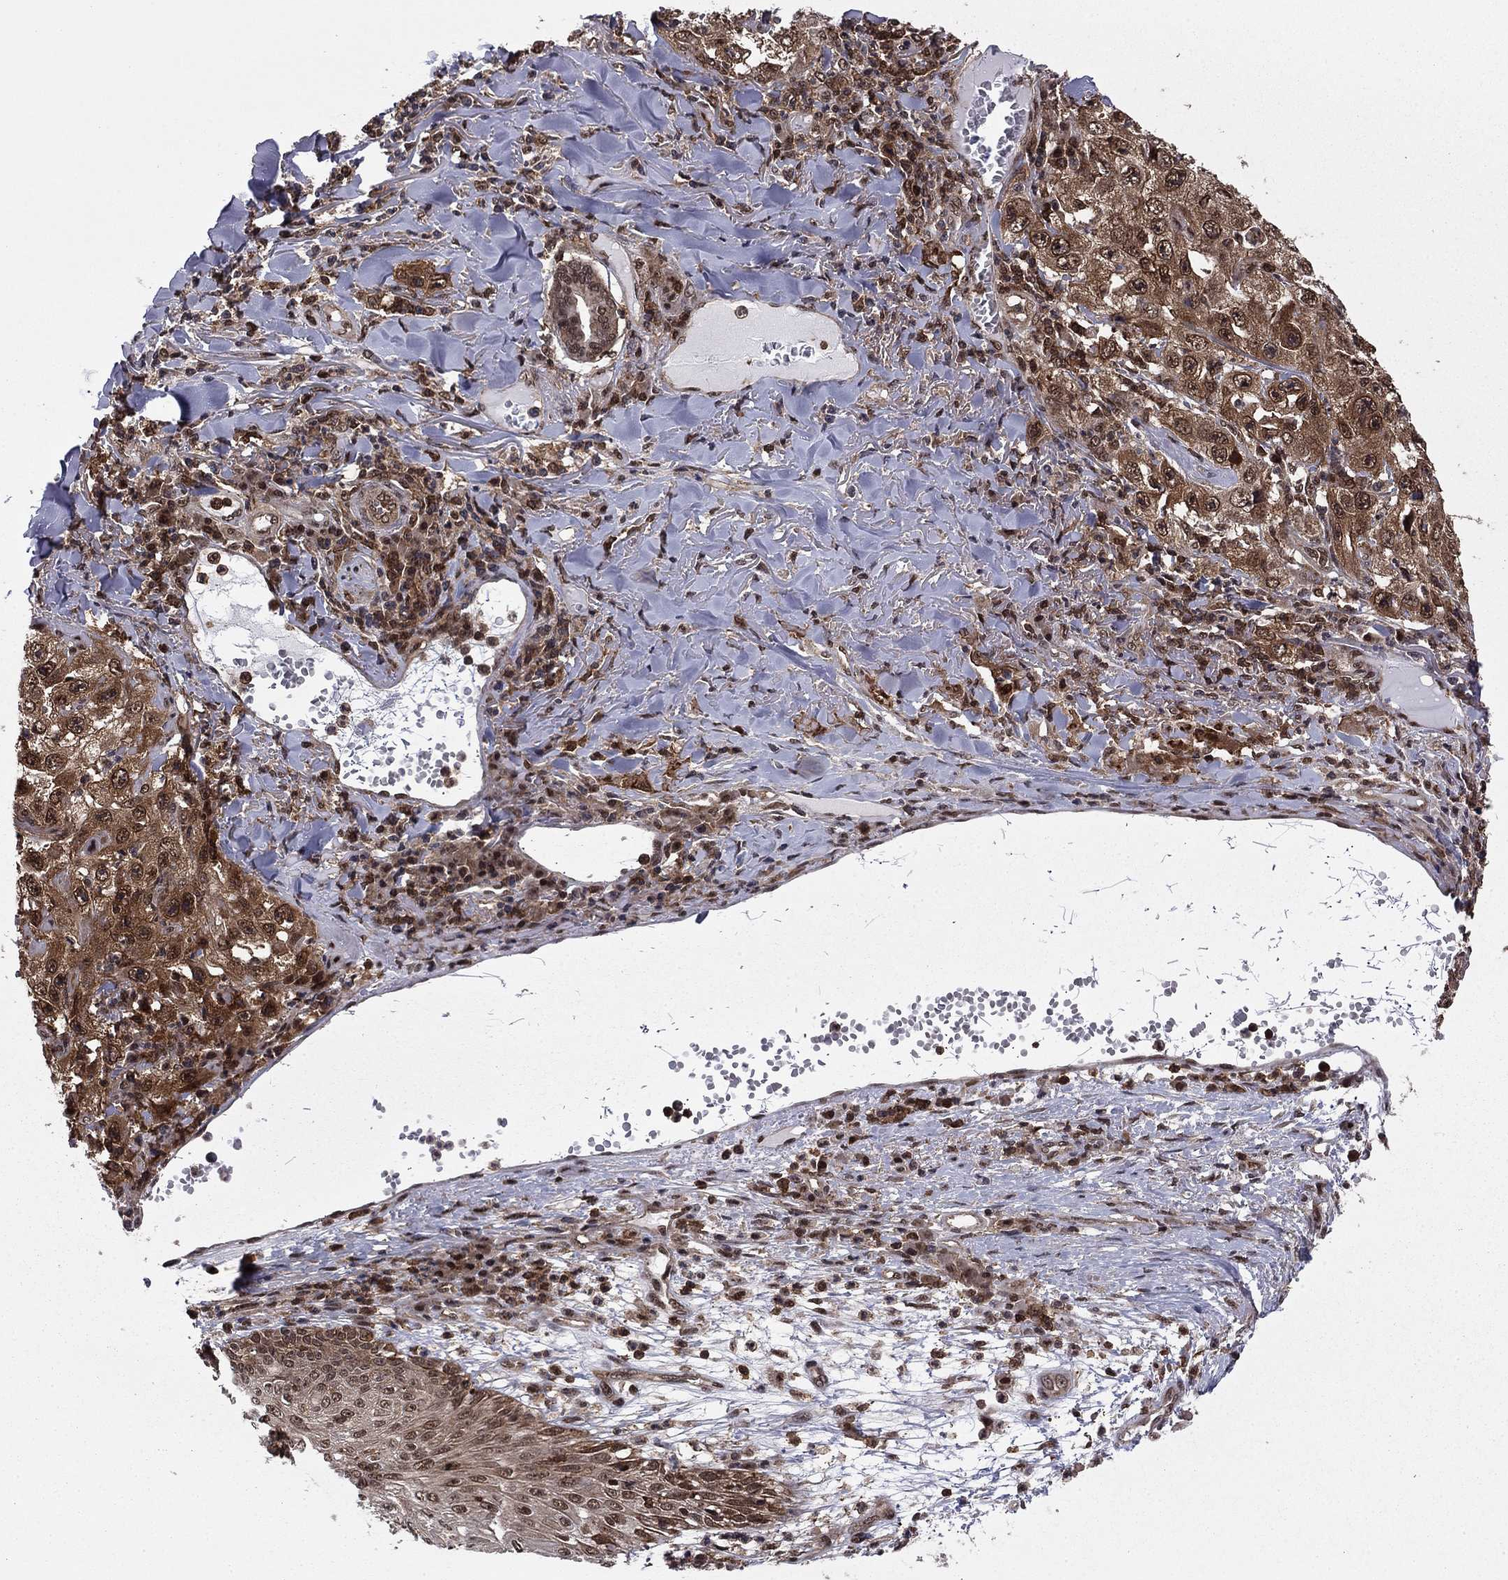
{"staining": {"intensity": "moderate", "quantity": "25%-75%", "location": "cytoplasmic/membranous,nuclear"}, "tissue": "skin cancer", "cell_type": "Tumor cells", "image_type": "cancer", "snomed": [{"axis": "morphology", "description": "Squamous cell carcinoma, NOS"}, {"axis": "topography", "description": "Skin"}], "caption": "Human squamous cell carcinoma (skin) stained for a protein (brown) displays moderate cytoplasmic/membranous and nuclear positive expression in about 25%-75% of tumor cells.", "gene": "PSMD2", "patient": {"sex": "male", "age": 82}}